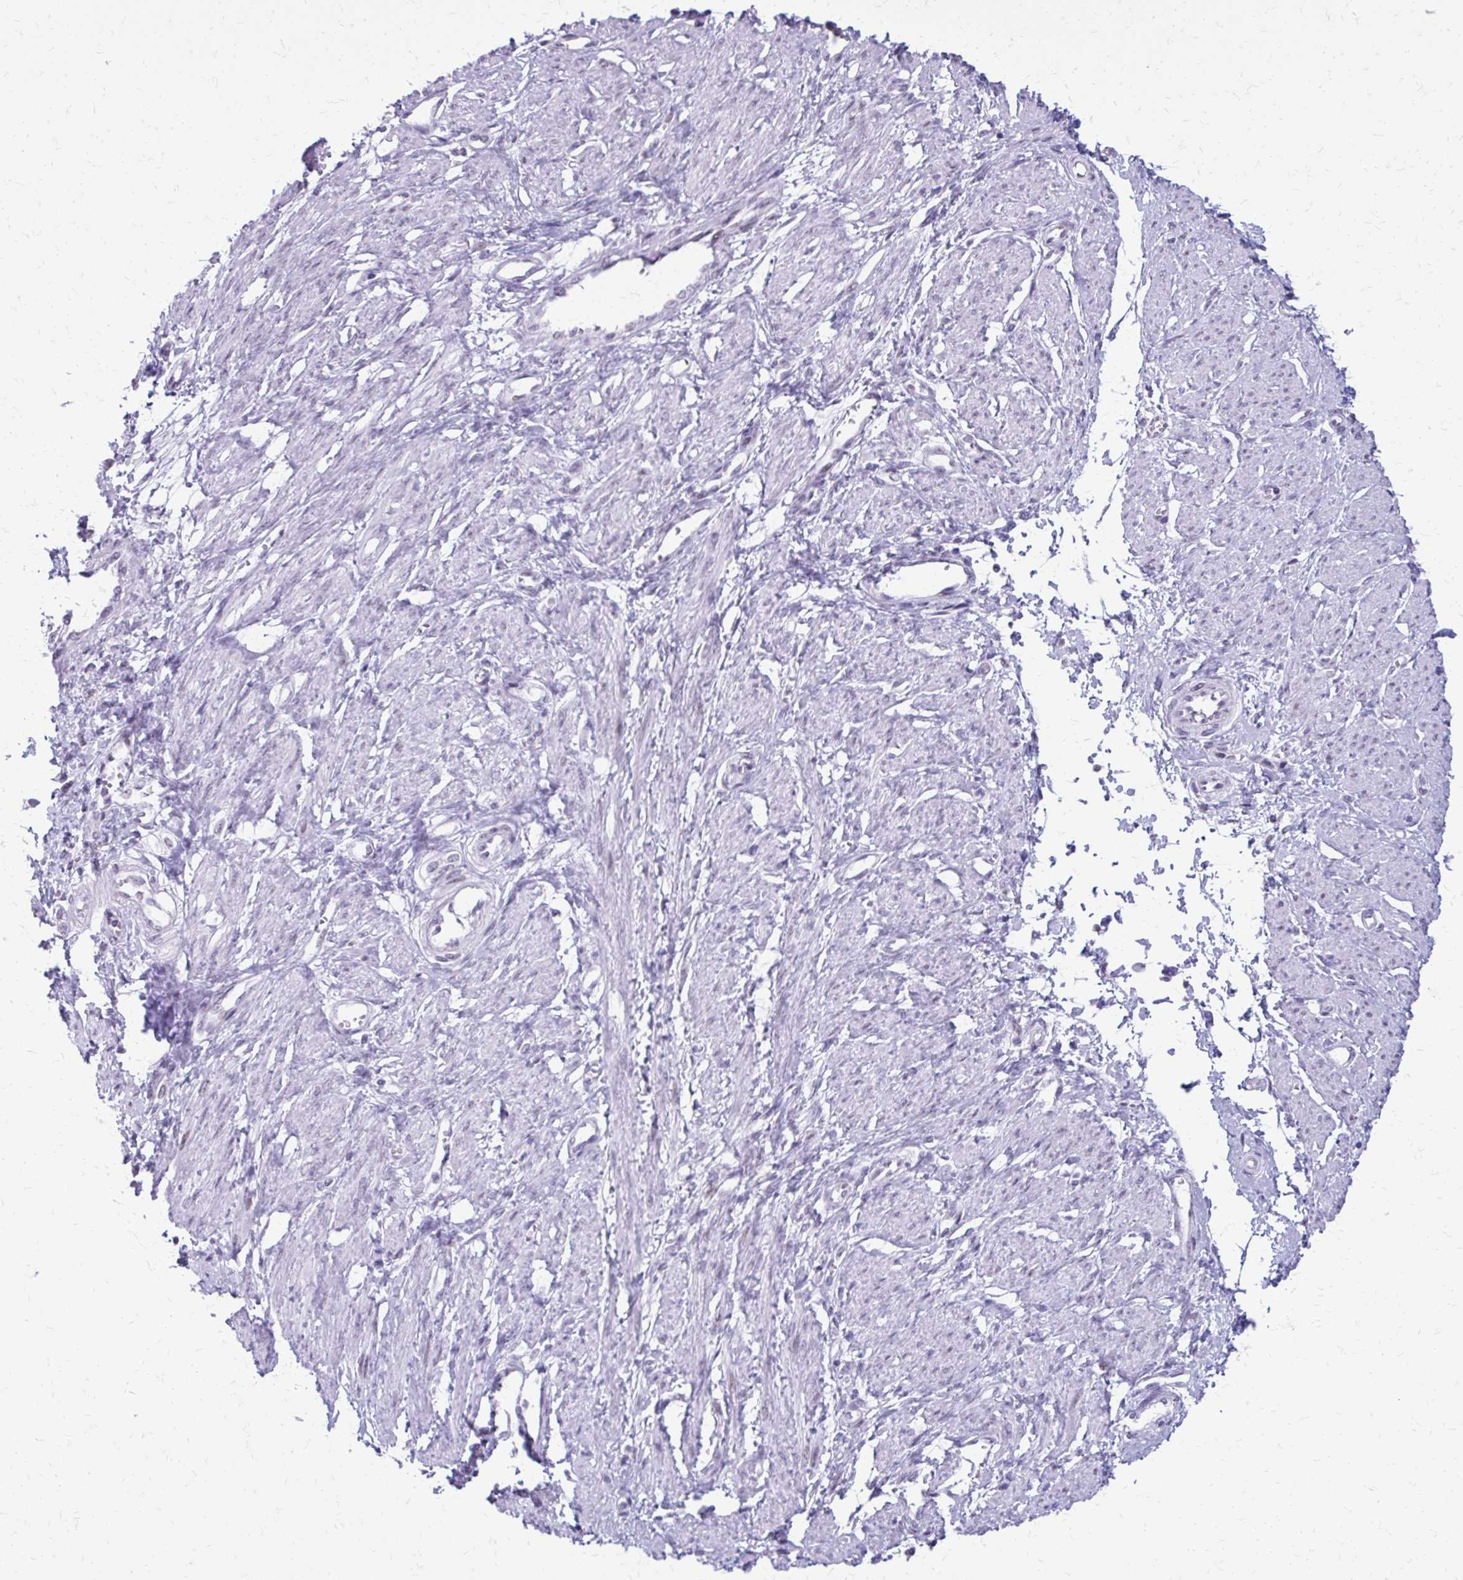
{"staining": {"intensity": "negative", "quantity": "none", "location": "none"}, "tissue": "smooth muscle", "cell_type": "Smooth muscle cells", "image_type": "normal", "snomed": [{"axis": "morphology", "description": "Normal tissue, NOS"}, {"axis": "topography", "description": "Smooth muscle"}, {"axis": "topography", "description": "Uterus"}], "caption": "Image shows no significant protein expression in smooth muscle cells of benign smooth muscle. (Brightfield microscopy of DAB (3,3'-diaminobenzidine) immunohistochemistry (IHC) at high magnification).", "gene": "SS18", "patient": {"sex": "female", "age": 39}}